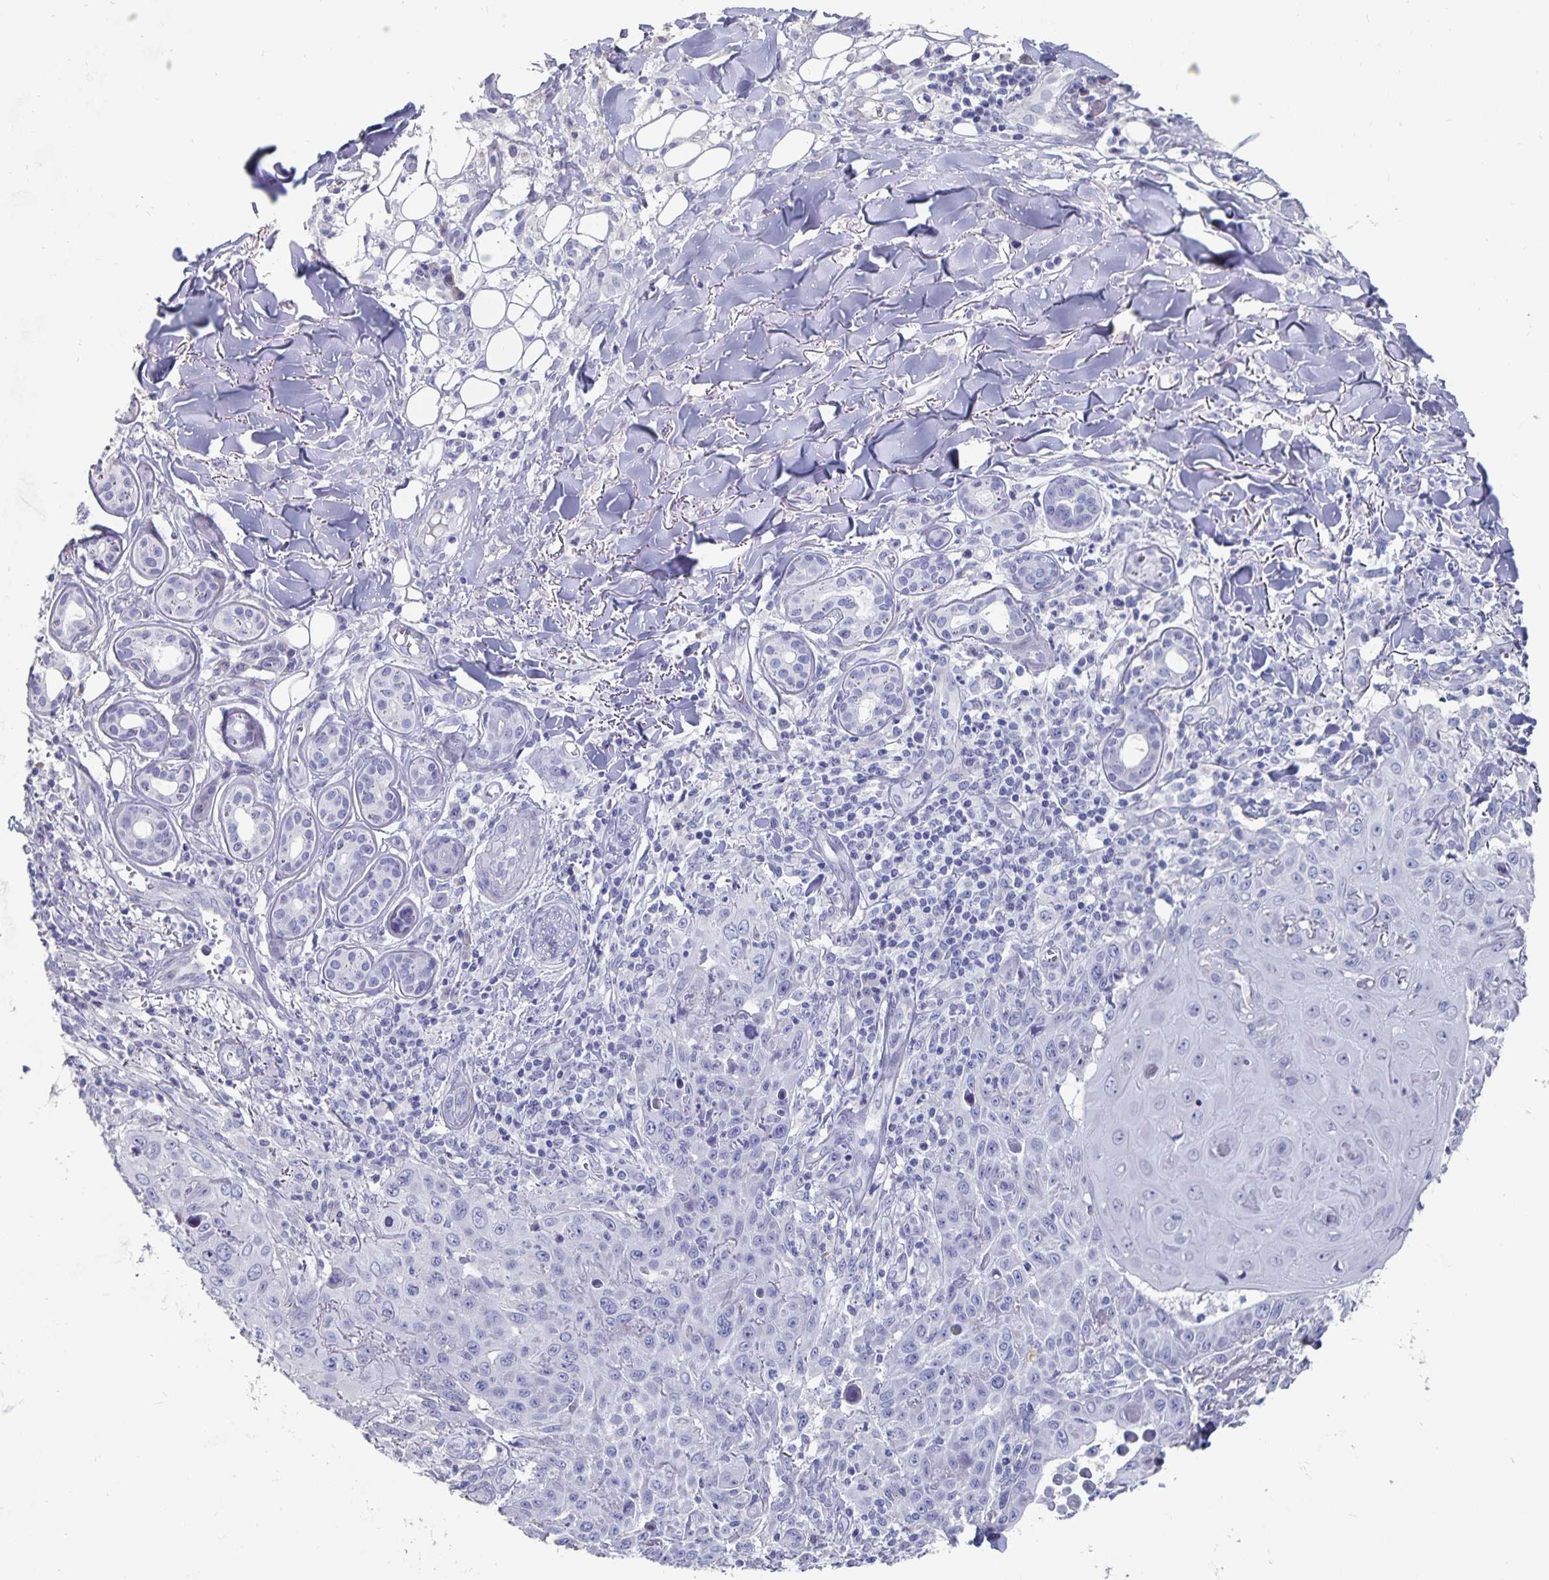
{"staining": {"intensity": "negative", "quantity": "none", "location": "none"}, "tissue": "skin cancer", "cell_type": "Tumor cells", "image_type": "cancer", "snomed": [{"axis": "morphology", "description": "Squamous cell carcinoma, NOS"}, {"axis": "topography", "description": "Skin"}], "caption": "Immunohistochemistry (IHC) of skin cancer (squamous cell carcinoma) demonstrates no staining in tumor cells. (DAB IHC visualized using brightfield microscopy, high magnification).", "gene": "CFAP69", "patient": {"sex": "male", "age": 75}}